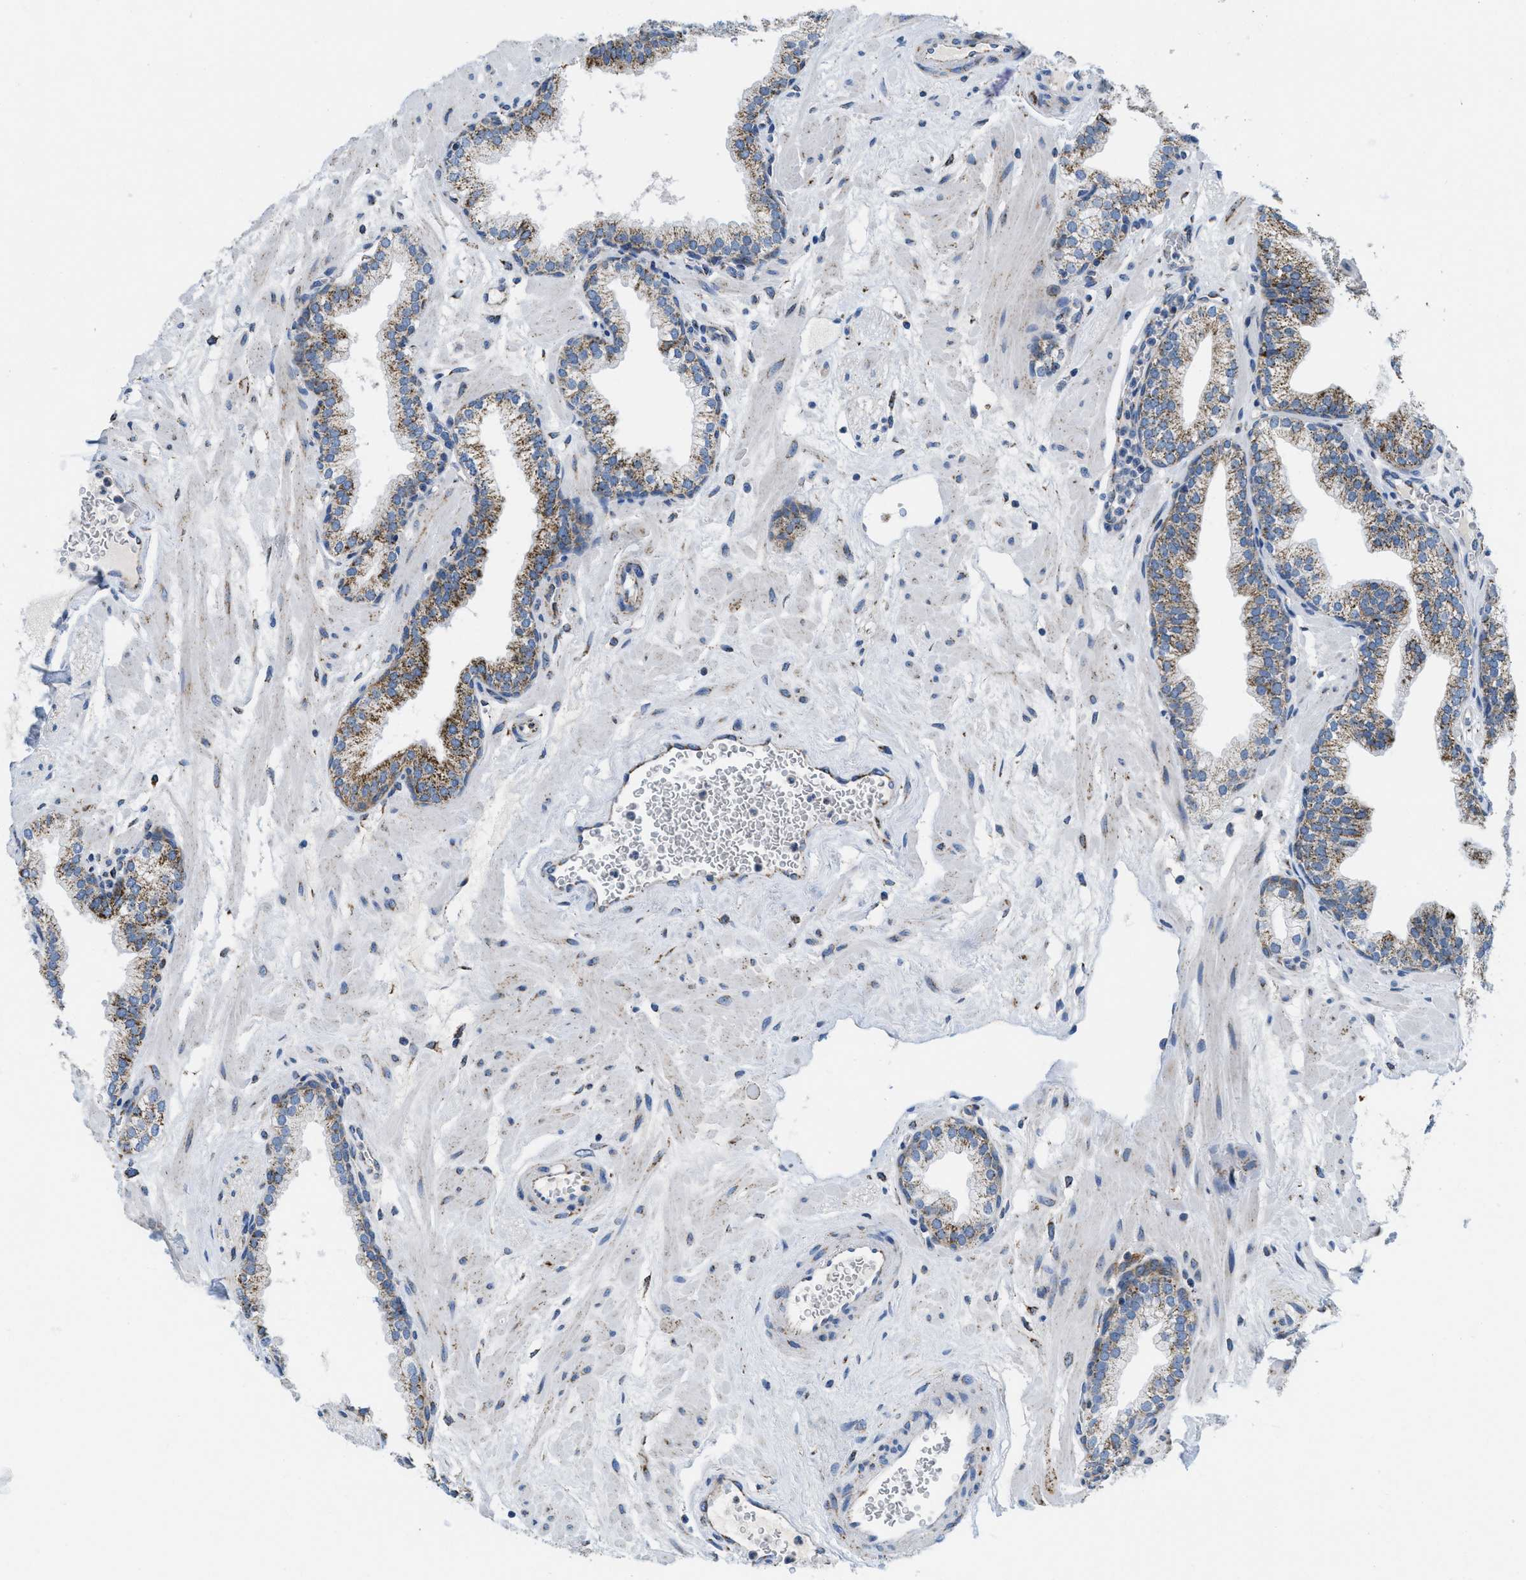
{"staining": {"intensity": "moderate", "quantity": ">75%", "location": "cytoplasmic/membranous"}, "tissue": "prostate", "cell_type": "Glandular cells", "image_type": "normal", "snomed": [{"axis": "morphology", "description": "Normal tissue, NOS"}, {"axis": "morphology", "description": "Urothelial carcinoma, Low grade"}, {"axis": "topography", "description": "Urinary bladder"}, {"axis": "topography", "description": "Prostate"}], "caption": "Protein analysis of unremarkable prostate exhibits moderate cytoplasmic/membranous expression in about >75% of glandular cells.", "gene": "KCNJ5", "patient": {"sex": "male", "age": 60}}